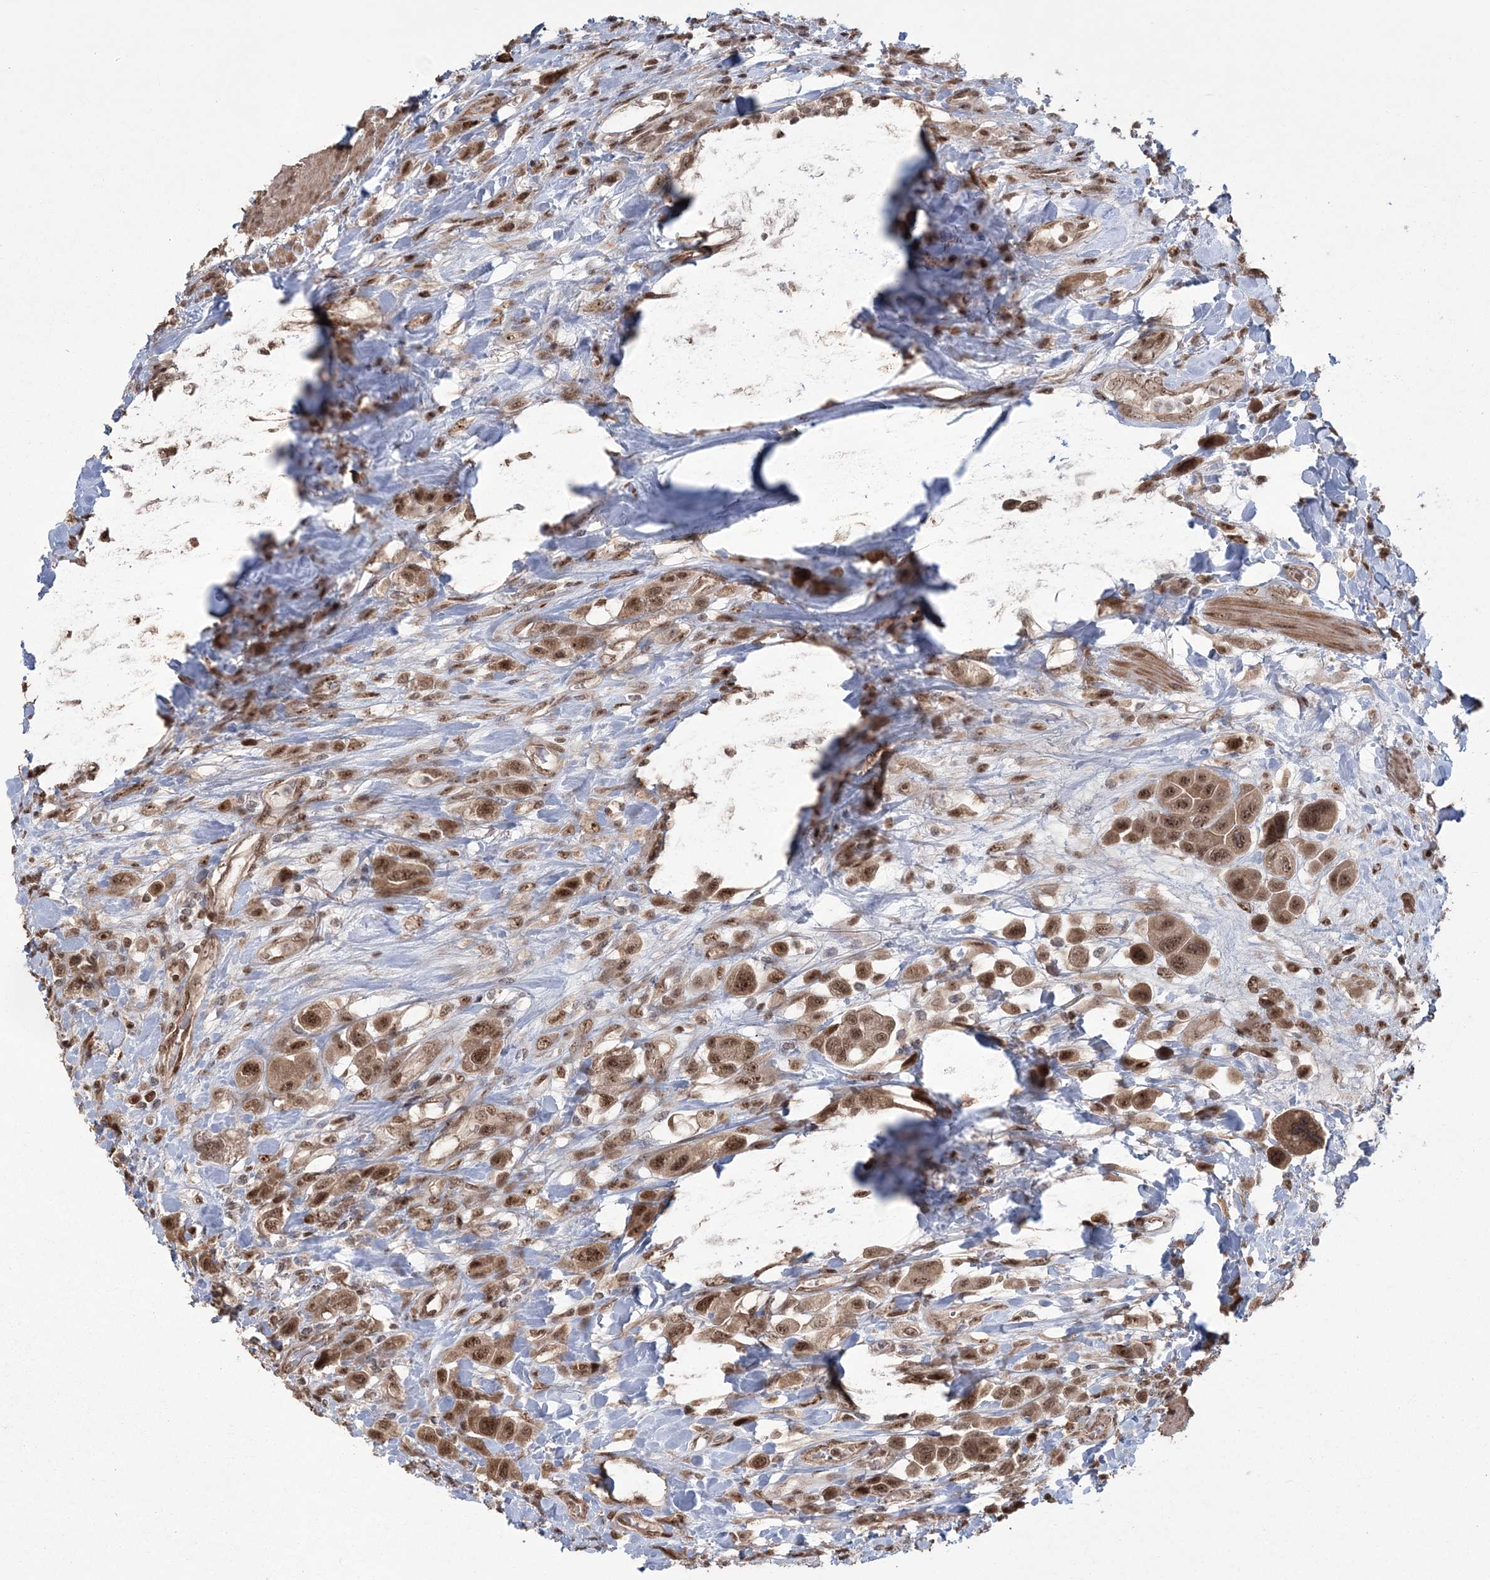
{"staining": {"intensity": "moderate", "quantity": ">75%", "location": "cytoplasmic/membranous,nuclear"}, "tissue": "urothelial cancer", "cell_type": "Tumor cells", "image_type": "cancer", "snomed": [{"axis": "morphology", "description": "Urothelial carcinoma, High grade"}, {"axis": "topography", "description": "Urinary bladder"}], "caption": "This image demonstrates IHC staining of urothelial cancer, with medium moderate cytoplasmic/membranous and nuclear expression in about >75% of tumor cells.", "gene": "EPB41L4A", "patient": {"sex": "male", "age": 50}}